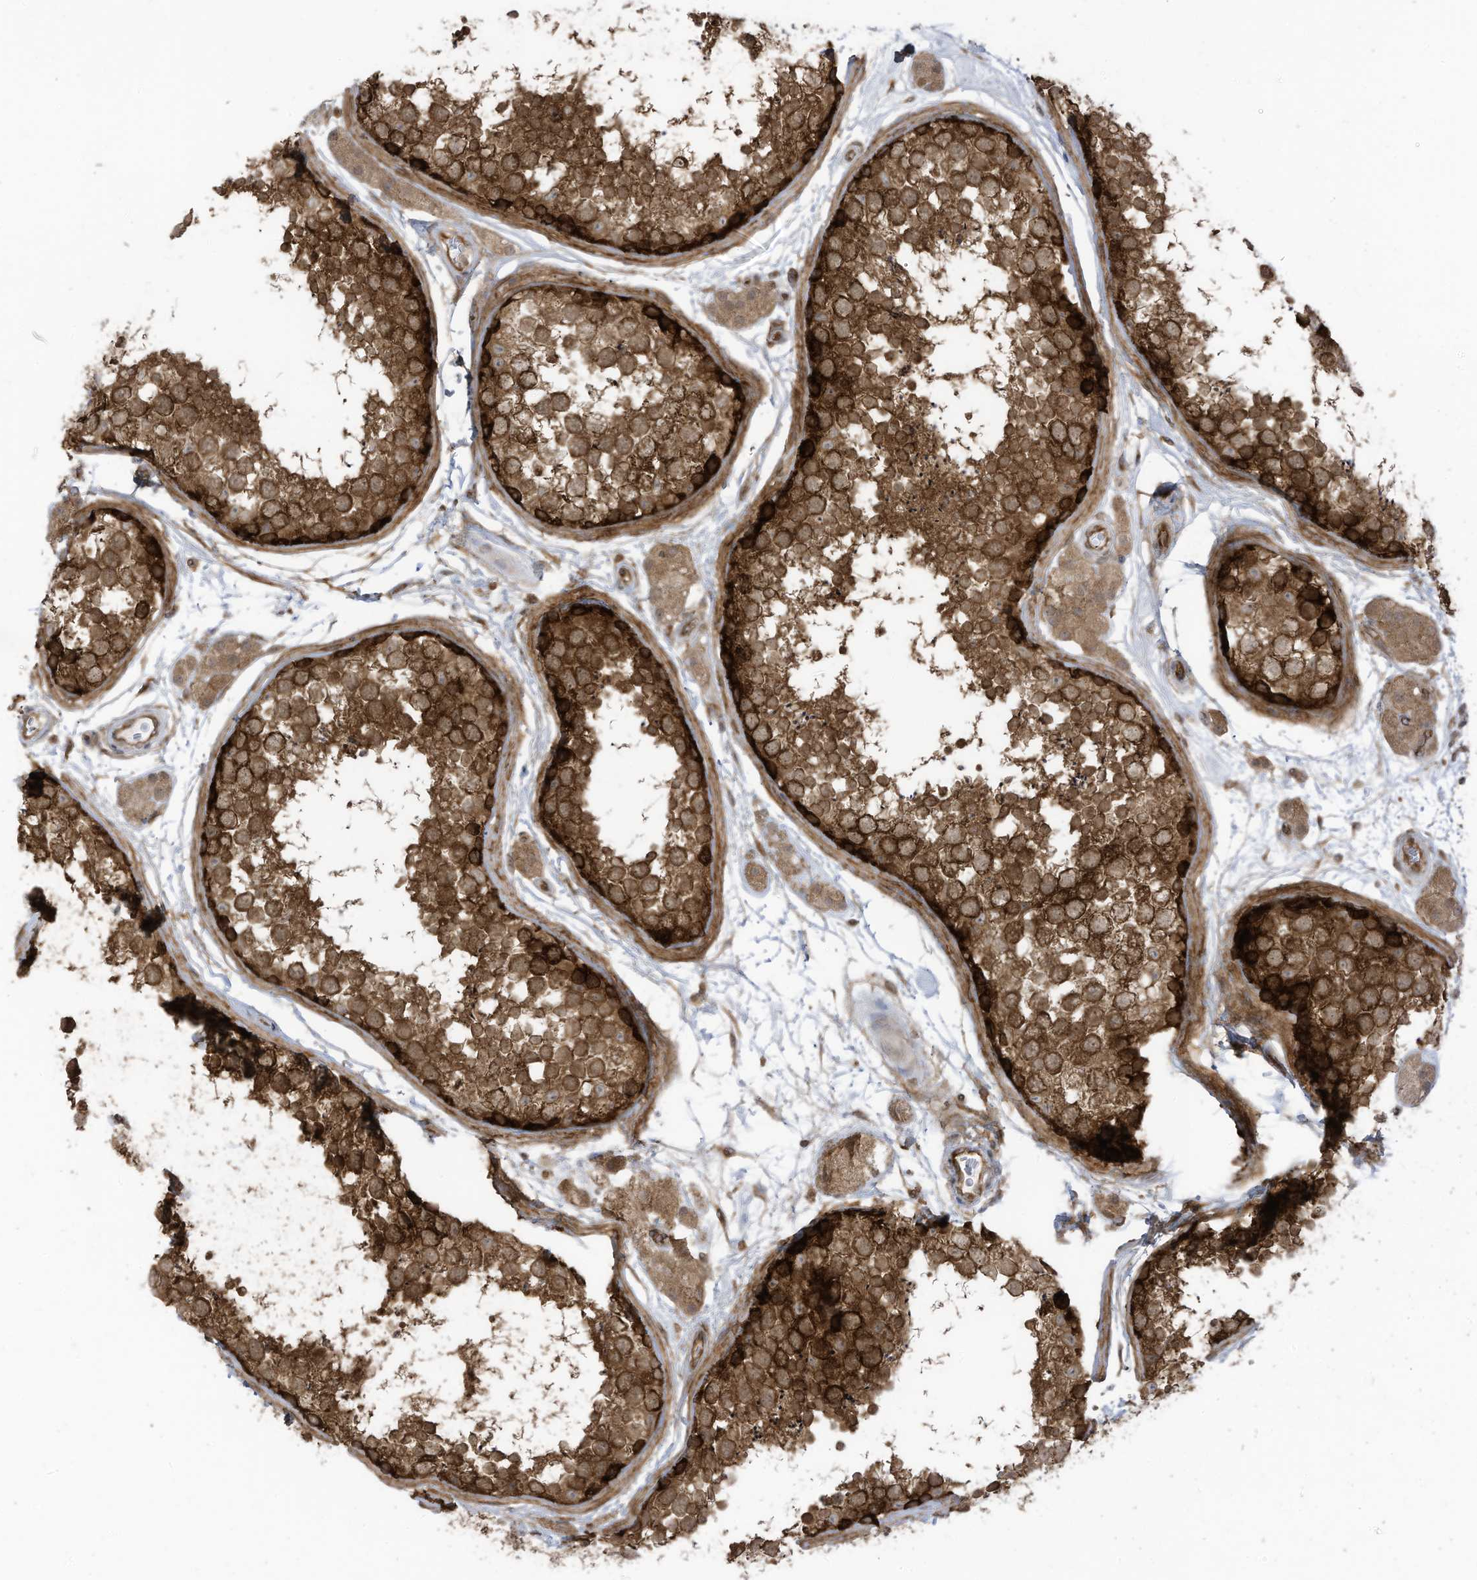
{"staining": {"intensity": "strong", "quantity": ">75%", "location": "cytoplasmic/membranous"}, "tissue": "testis", "cell_type": "Cells in seminiferous ducts", "image_type": "normal", "snomed": [{"axis": "morphology", "description": "Normal tissue, NOS"}, {"axis": "topography", "description": "Testis"}], "caption": "High-power microscopy captured an immunohistochemistry histopathology image of unremarkable testis, revealing strong cytoplasmic/membranous expression in approximately >75% of cells in seminiferous ducts.", "gene": "REPS1", "patient": {"sex": "male", "age": 56}}